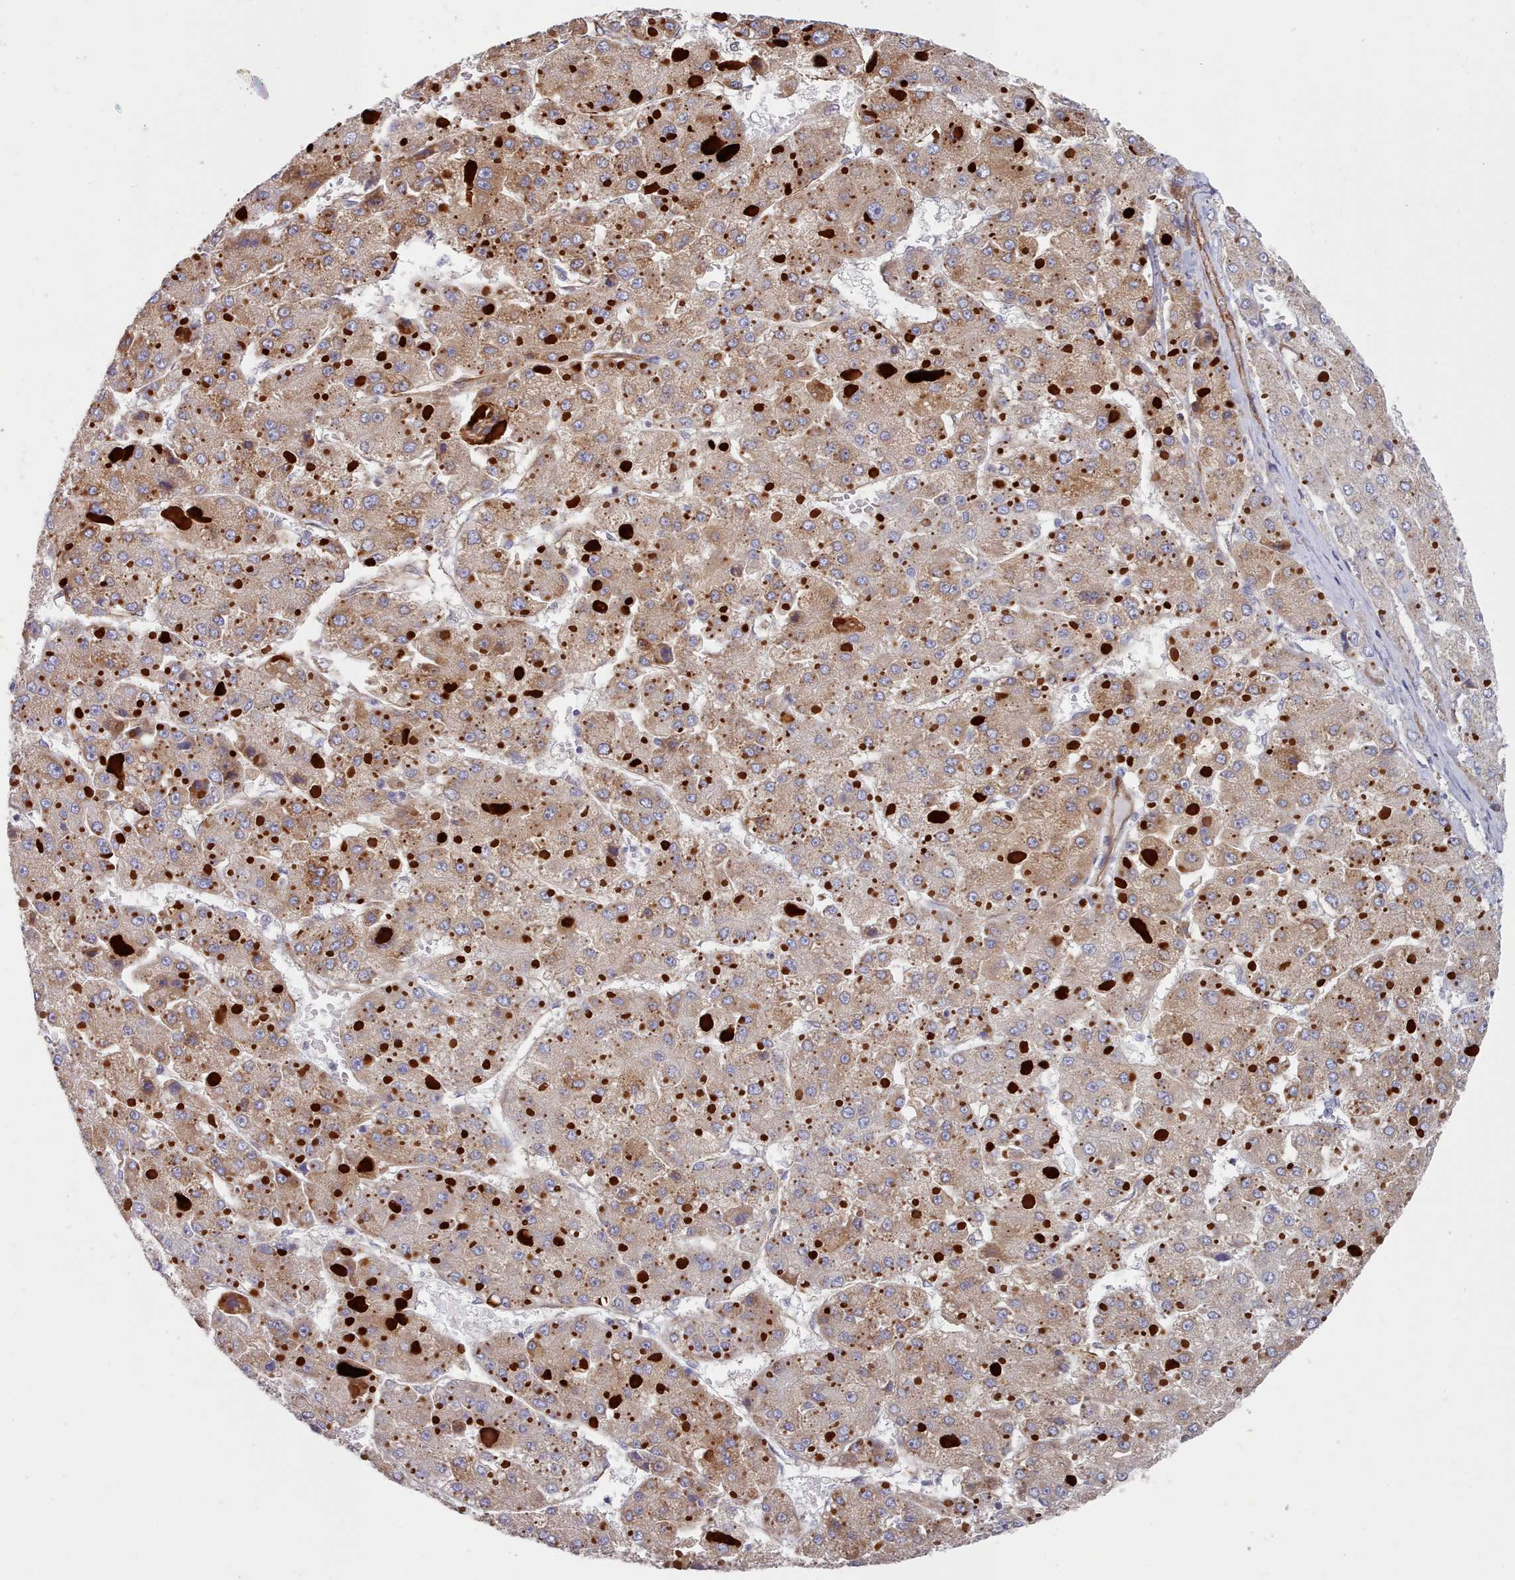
{"staining": {"intensity": "moderate", "quantity": ">75%", "location": "cytoplasmic/membranous"}, "tissue": "liver cancer", "cell_type": "Tumor cells", "image_type": "cancer", "snomed": [{"axis": "morphology", "description": "Carcinoma, Hepatocellular, NOS"}, {"axis": "topography", "description": "Liver"}], "caption": "A brown stain shows moderate cytoplasmic/membranous staining of a protein in liver cancer tumor cells. (DAB = brown stain, brightfield microscopy at high magnification).", "gene": "G6PC1", "patient": {"sex": "female", "age": 73}}